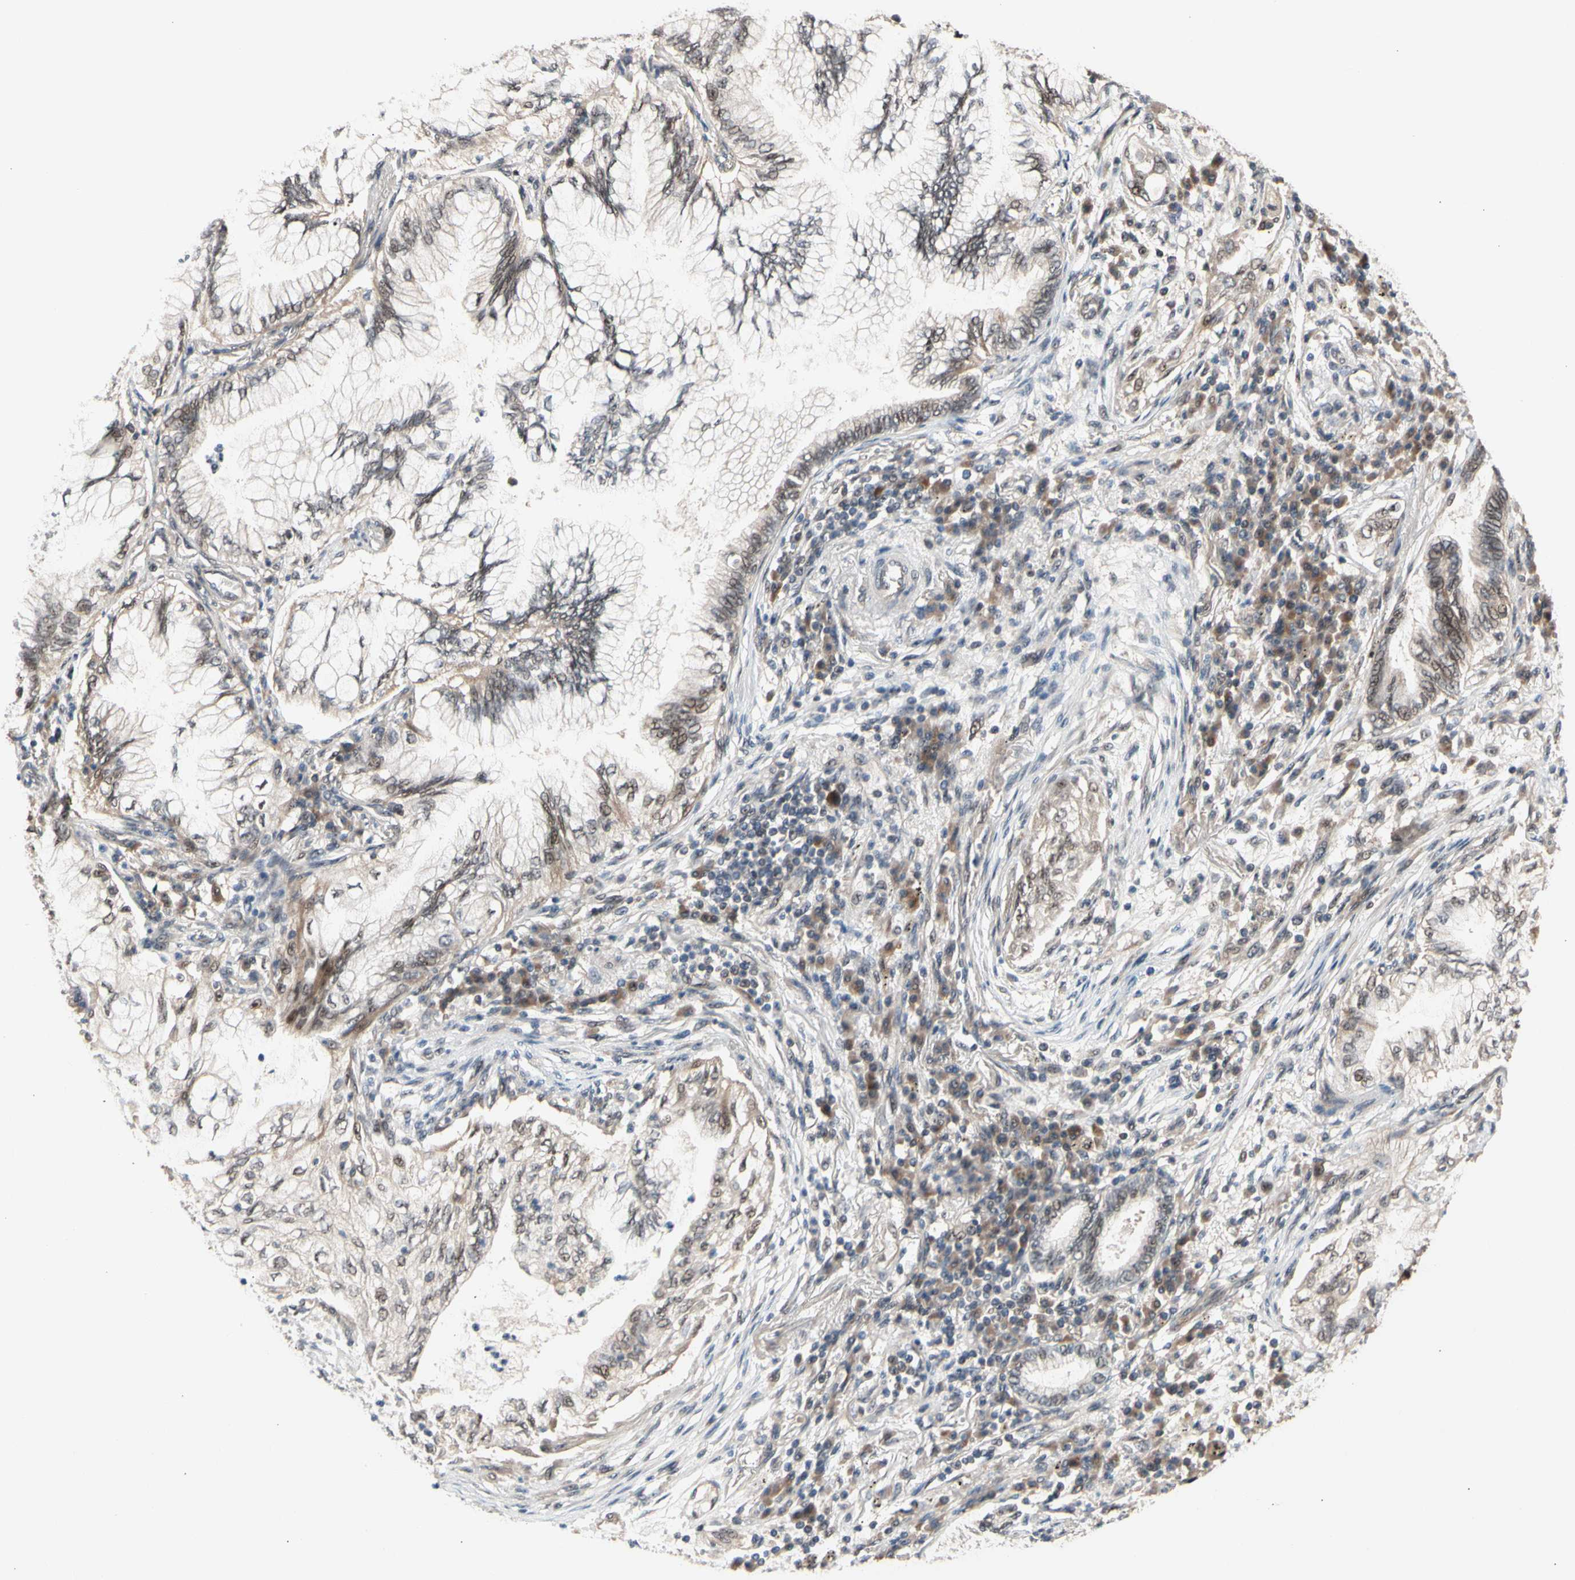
{"staining": {"intensity": "weak", "quantity": "25%-75%", "location": "cytoplasmic/membranous,nuclear"}, "tissue": "lung cancer", "cell_type": "Tumor cells", "image_type": "cancer", "snomed": [{"axis": "morphology", "description": "Normal tissue, NOS"}, {"axis": "morphology", "description": "Adenocarcinoma, NOS"}, {"axis": "topography", "description": "Bronchus"}, {"axis": "topography", "description": "Lung"}], "caption": "Lung cancer (adenocarcinoma) stained with DAB (3,3'-diaminobenzidine) IHC reveals low levels of weak cytoplasmic/membranous and nuclear positivity in about 25%-75% of tumor cells. The protein of interest is shown in brown color, while the nuclei are stained blue.", "gene": "NGEF", "patient": {"sex": "female", "age": 70}}